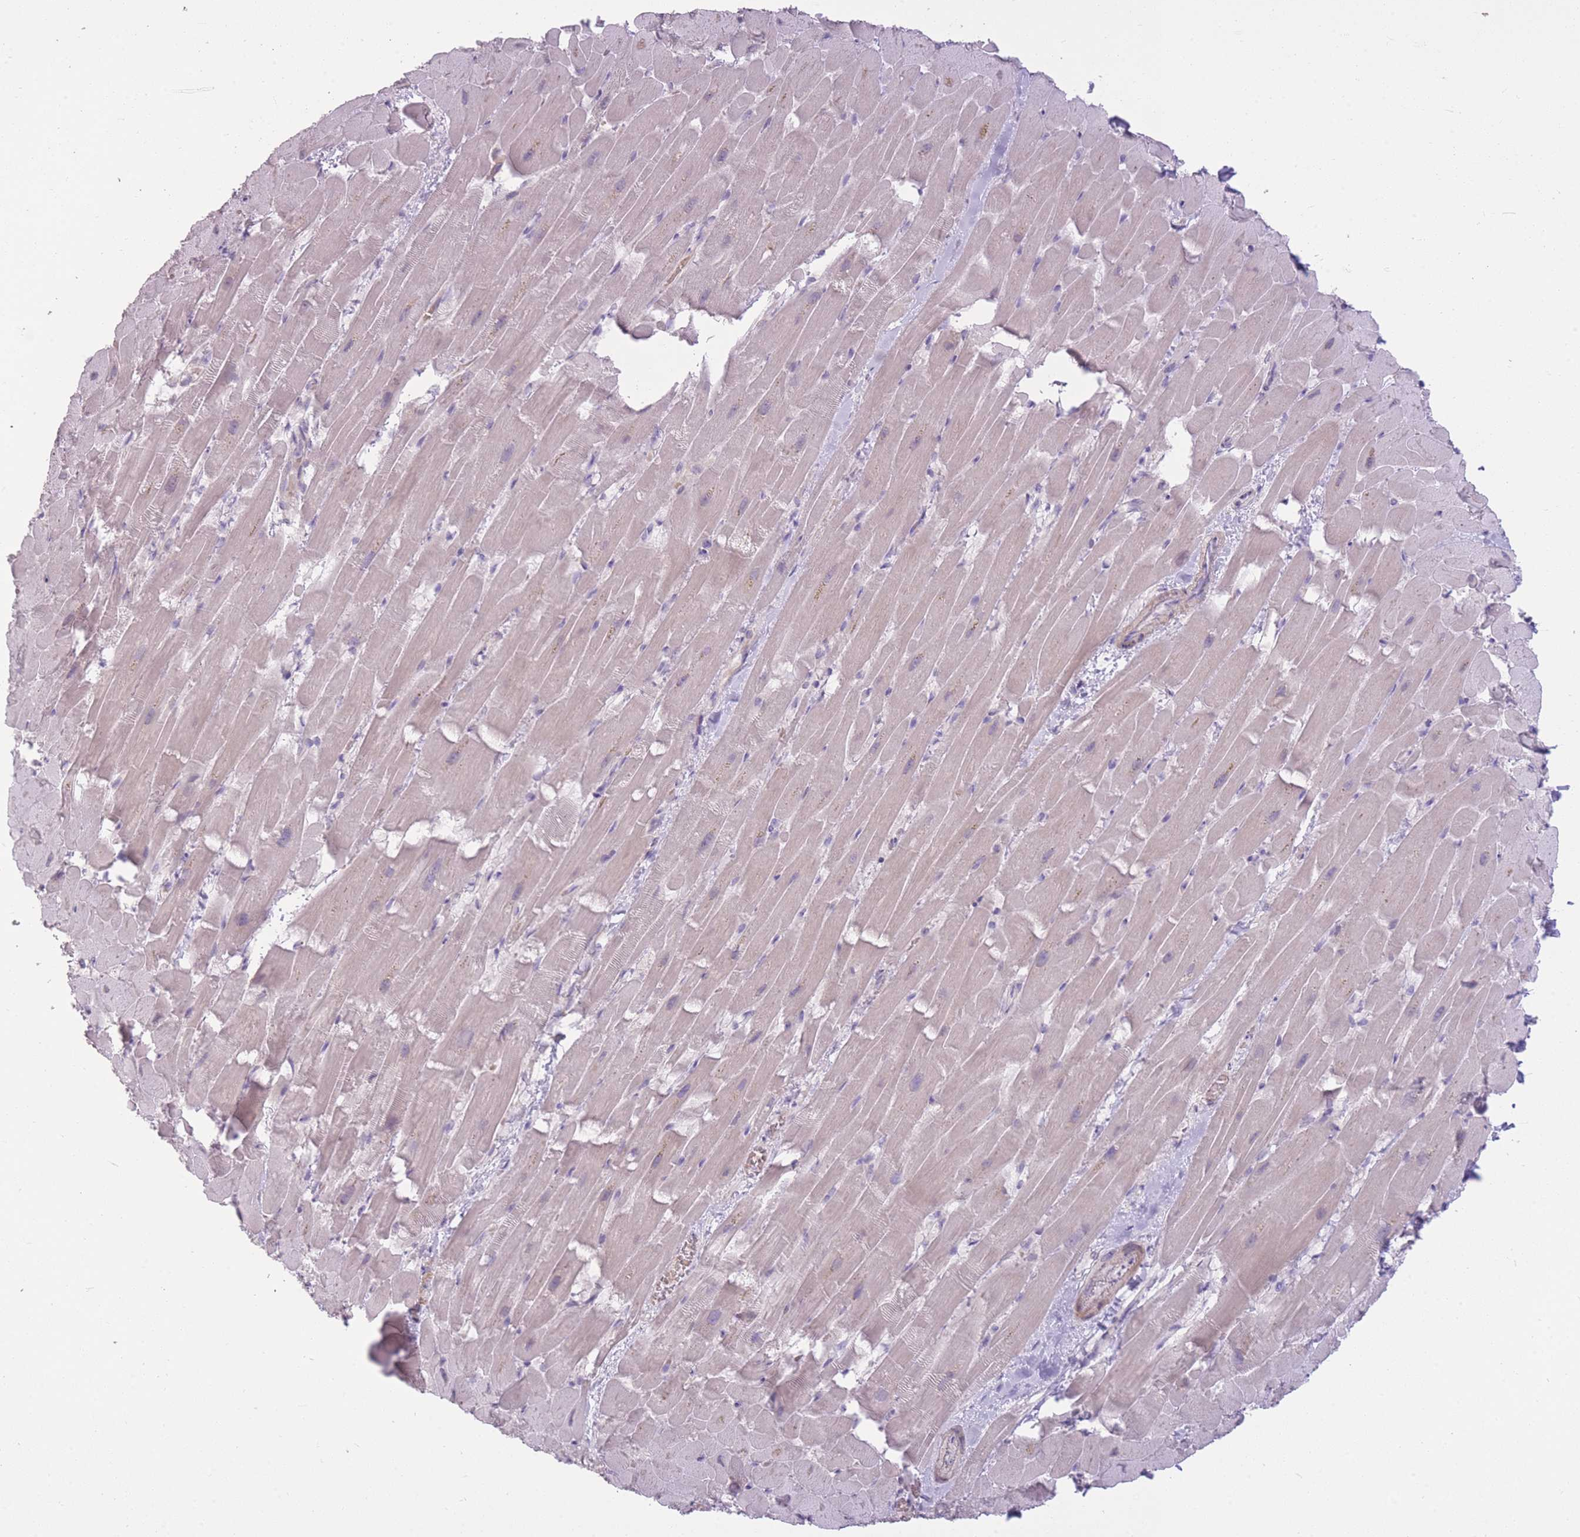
{"staining": {"intensity": "negative", "quantity": "none", "location": "none"}, "tissue": "heart muscle", "cell_type": "Cardiomyocytes", "image_type": "normal", "snomed": [{"axis": "morphology", "description": "Normal tissue, NOS"}, {"axis": "topography", "description": "Heart"}], "caption": "This micrograph is of benign heart muscle stained with immunohistochemistry to label a protein in brown with the nuclei are counter-stained blue. There is no positivity in cardiomyocytes.", "gene": "ZBTB24", "patient": {"sex": "male", "age": 37}}